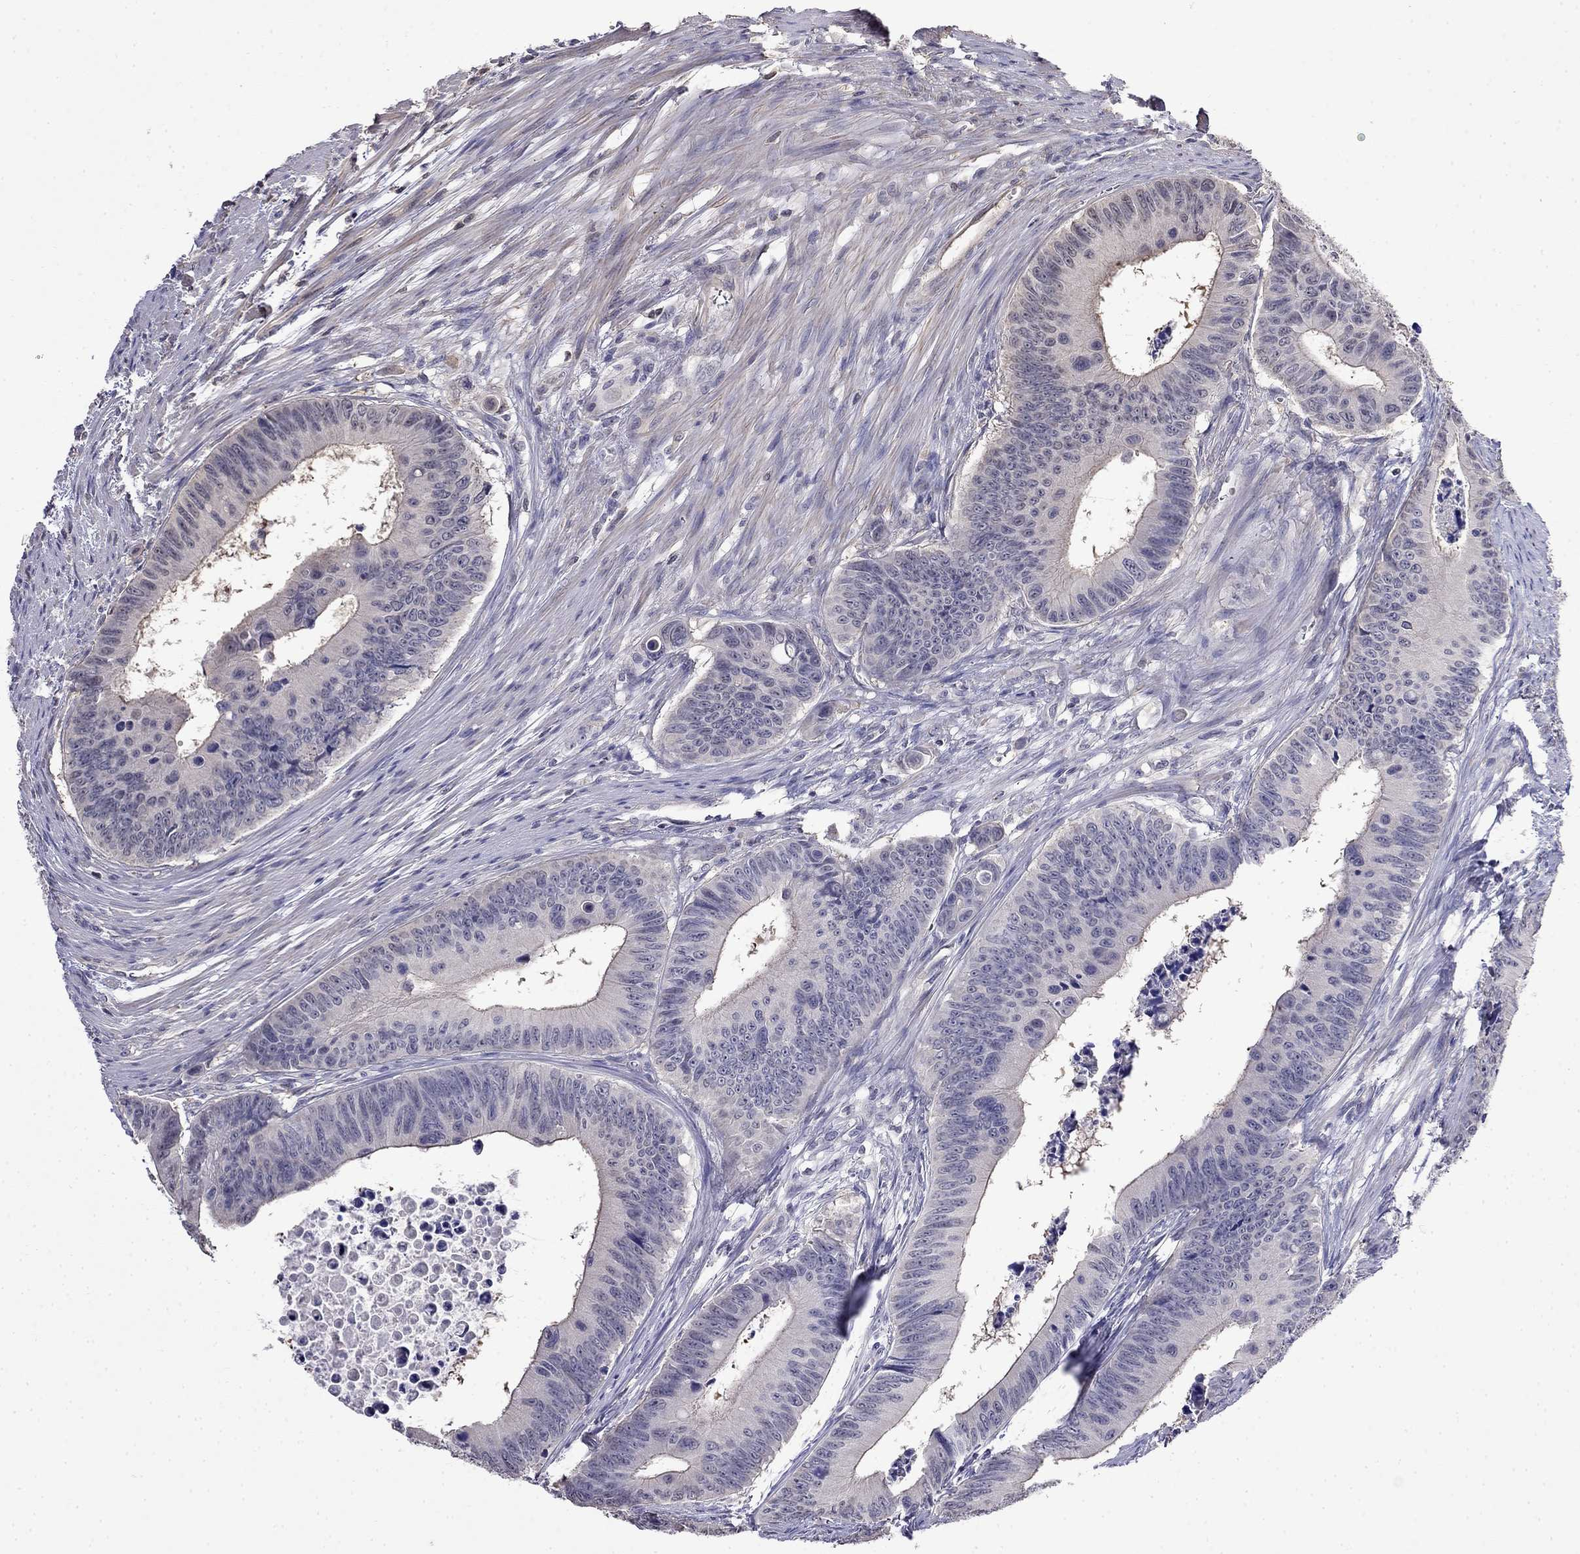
{"staining": {"intensity": "negative", "quantity": "none", "location": "none"}, "tissue": "colorectal cancer", "cell_type": "Tumor cells", "image_type": "cancer", "snomed": [{"axis": "morphology", "description": "Adenocarcinoma, NOS"}, {"axis": "topography", "description": "Colon"}], "caption": "This is an immunohistochemistry (IHC) histopathology image of human colorectal adenocarcinoma. There is no expression in tumor cells.", "gene": "GUCA1B", "patient": {"sex": "female", "age": 87}}